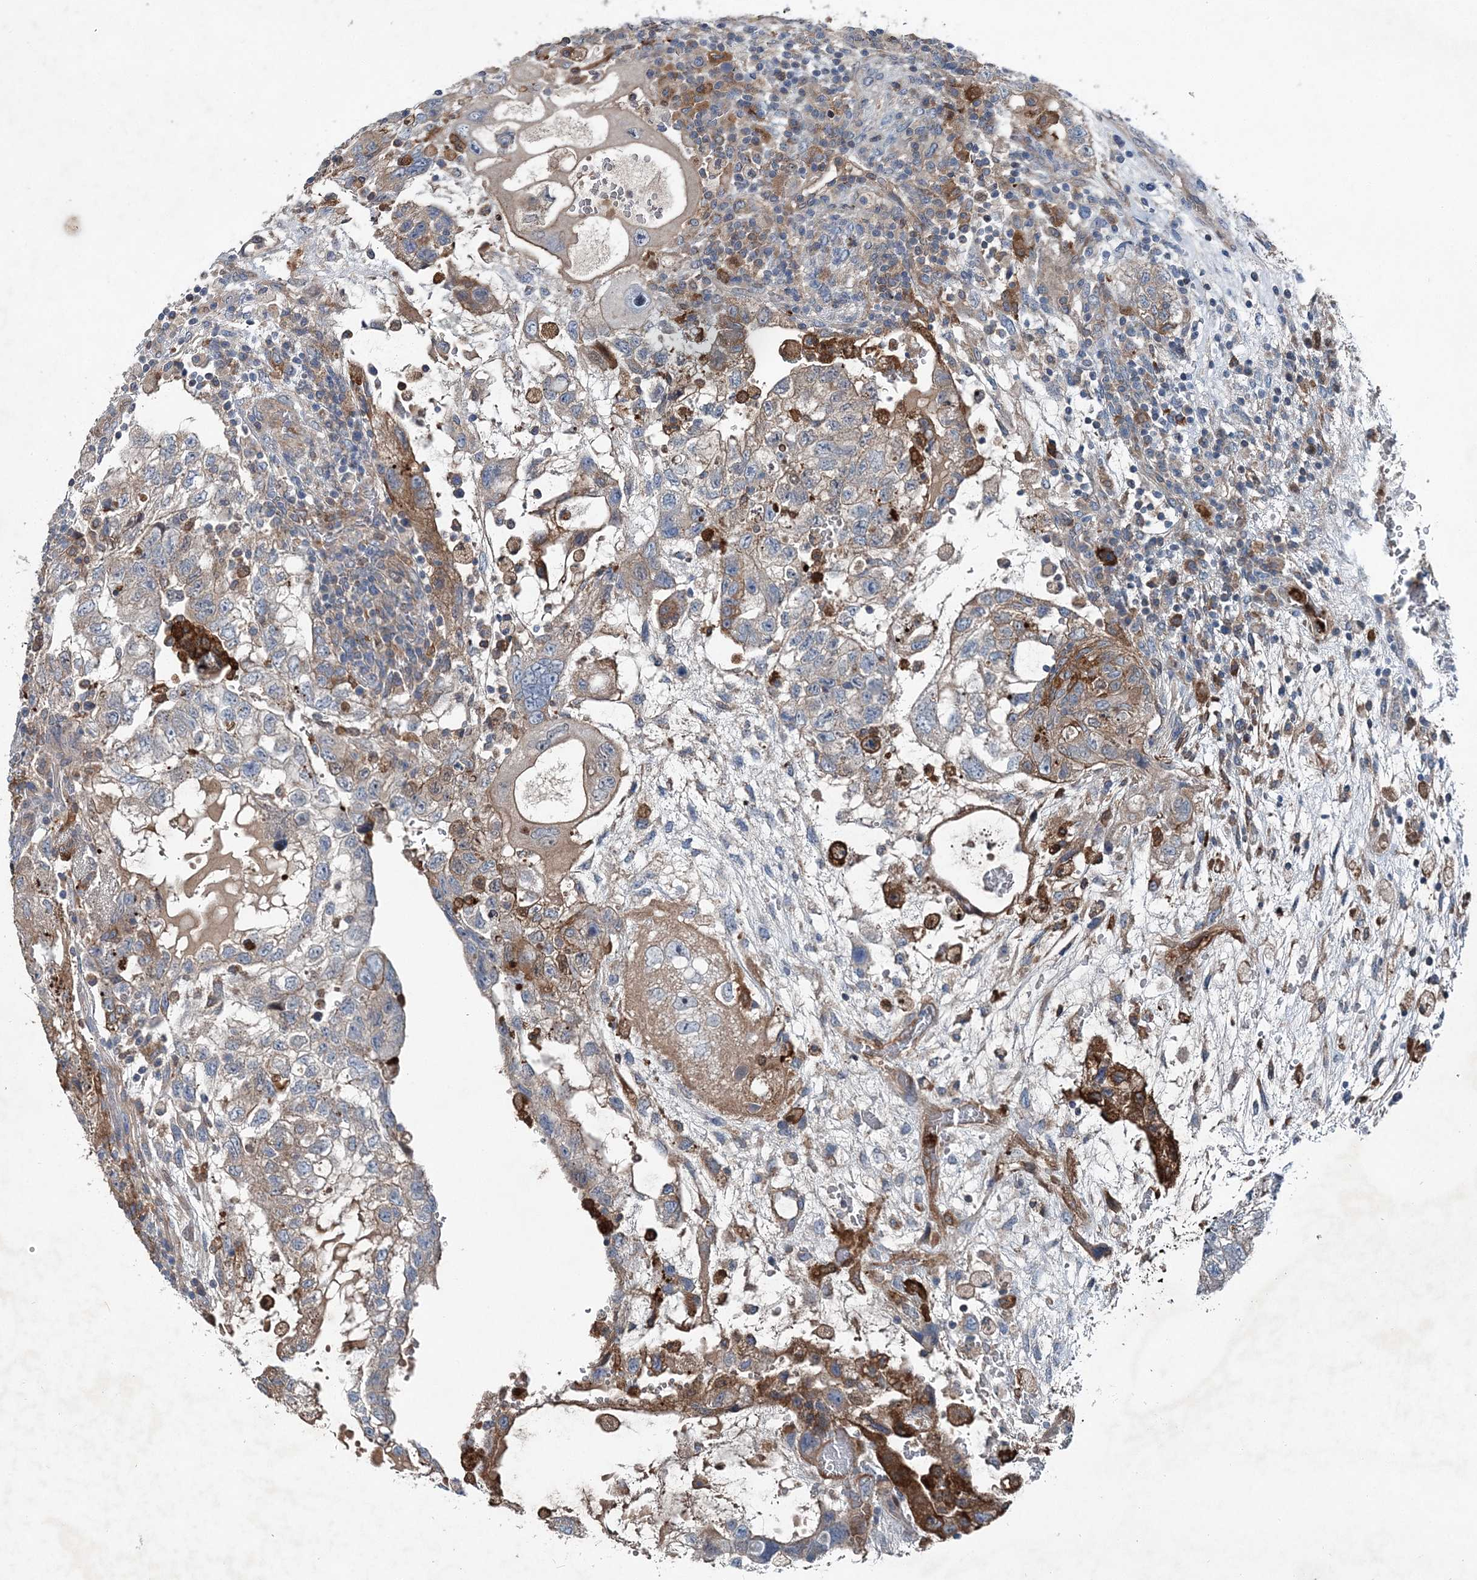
{"staining": {"intensity": "moderate", "quantity": "25%-75%", "location": "cytoplasmic/membranous"}, "tissue": "testis cancer", "cell_type": "Tumor cells", "image_type": "cancer", "snomed": [{"axis": "morphology", "description": "Carcinoma, Embryonal, NOS"}, {"axis": "topography", "description": "Testis"}], "caption": "Testis cancer tissue demonstrates moderate cytoplasmic/membranous staining in approximately 25%-75% of tumor cells, visualized by immunohistochemistry.", "gene": "SPOPL", "patient": {"sex": "male", "age": 36}}